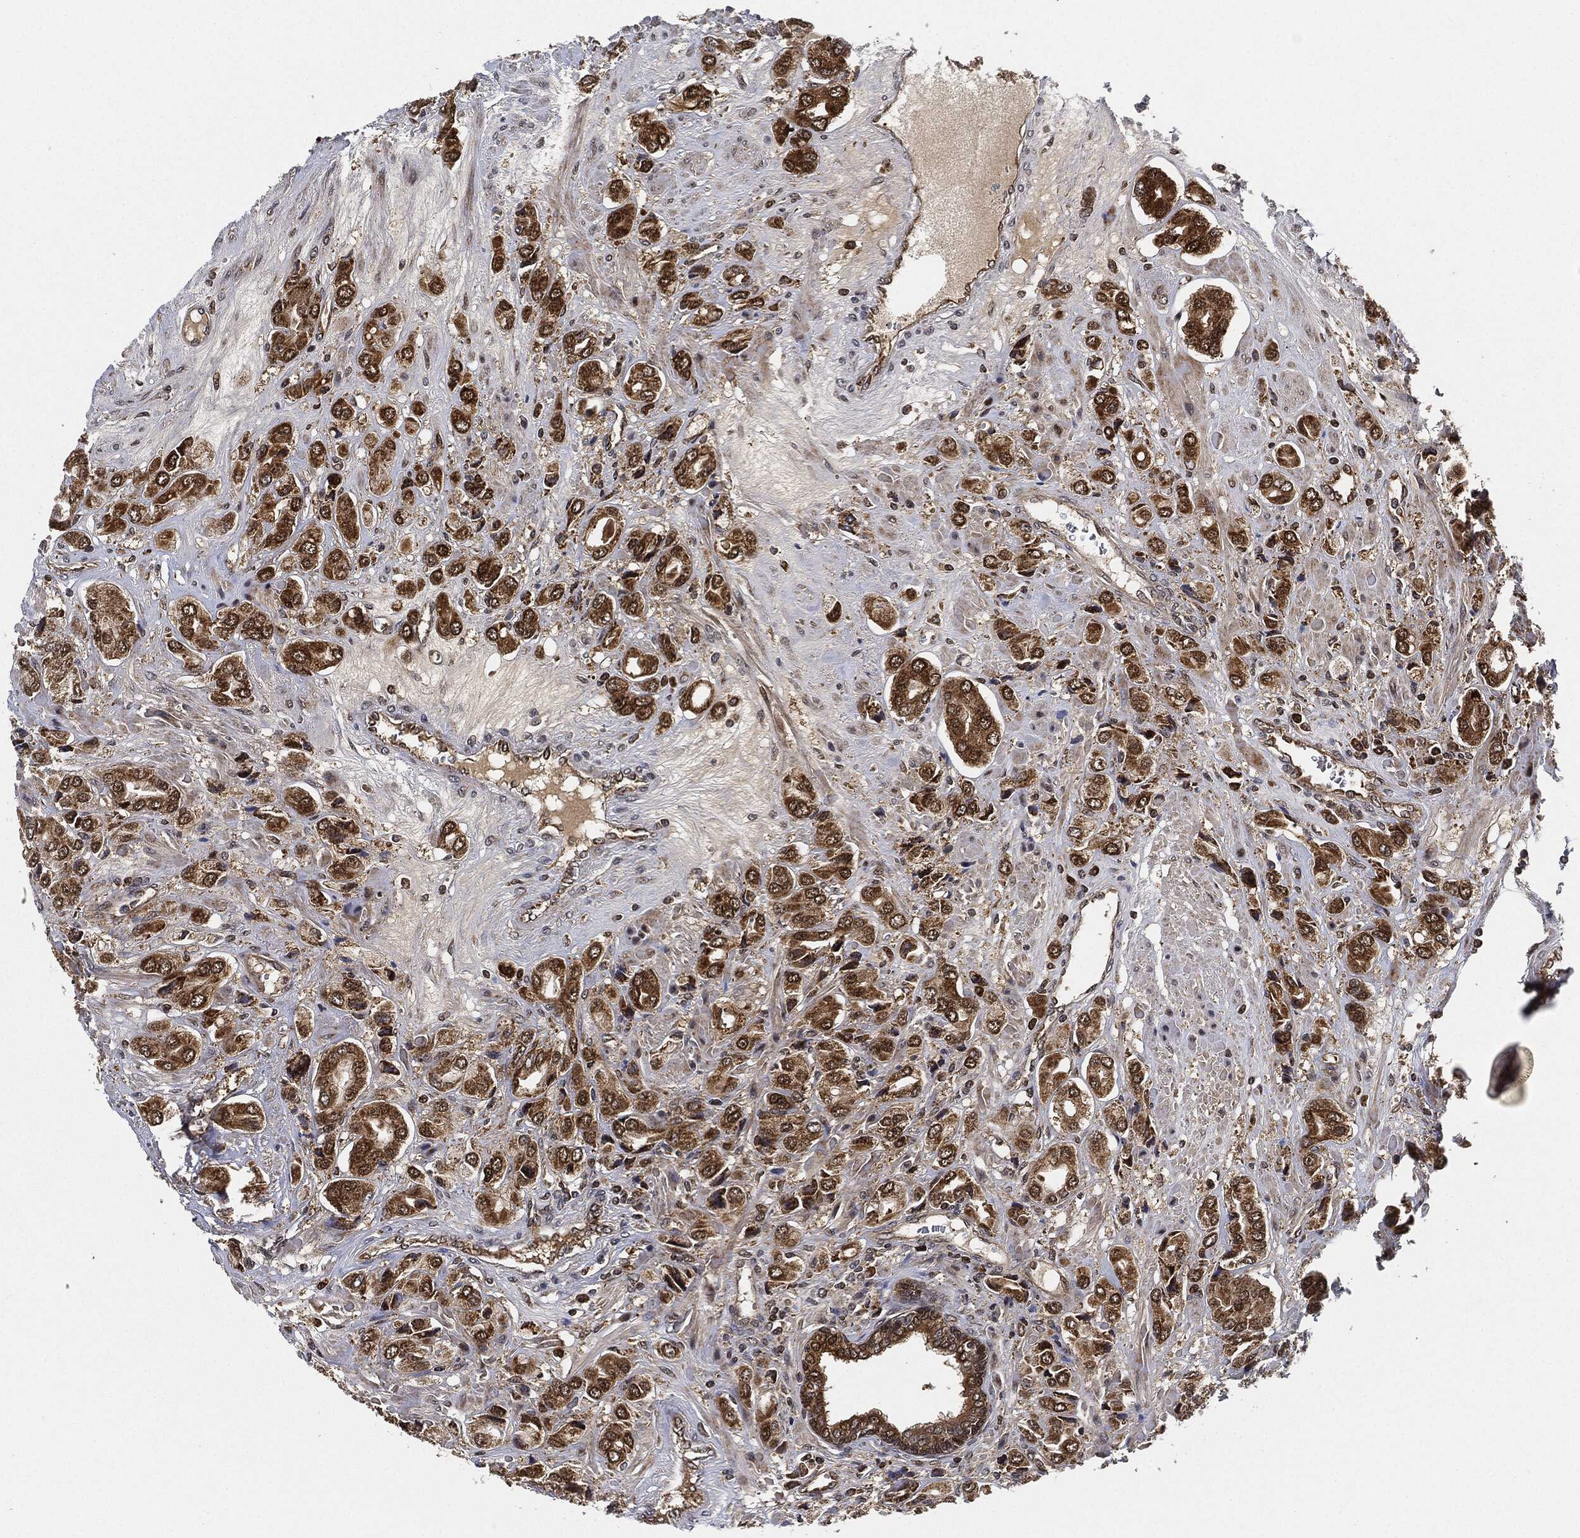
{"staining": {"intensity": "moderate", "quantity": ">75%", "location": "cytoplasmic/membranous"}, "tissue": "prostate cancer", "cell_type": "Tumor cells", "image_type": "cancer", "snomed": [{"axis": "morphology", "description": "Adenocarcinoma, NOS"}, {"axis": "topography", "description": "Prostate and seminal vesicle, NOS"}, {"axis": "topography", "description": "Prostate"}], "caption": "Immunohistochemistry (DAB (3,3'-diaminobenzidine)) staining of adenocarcinoma (prostate) displays moderate cytoplasmic/membranous protein positivity in approximately >75% of tumor cells.", "gene": "RNASEL", "patient": {"sex": "male", "age": 69}}